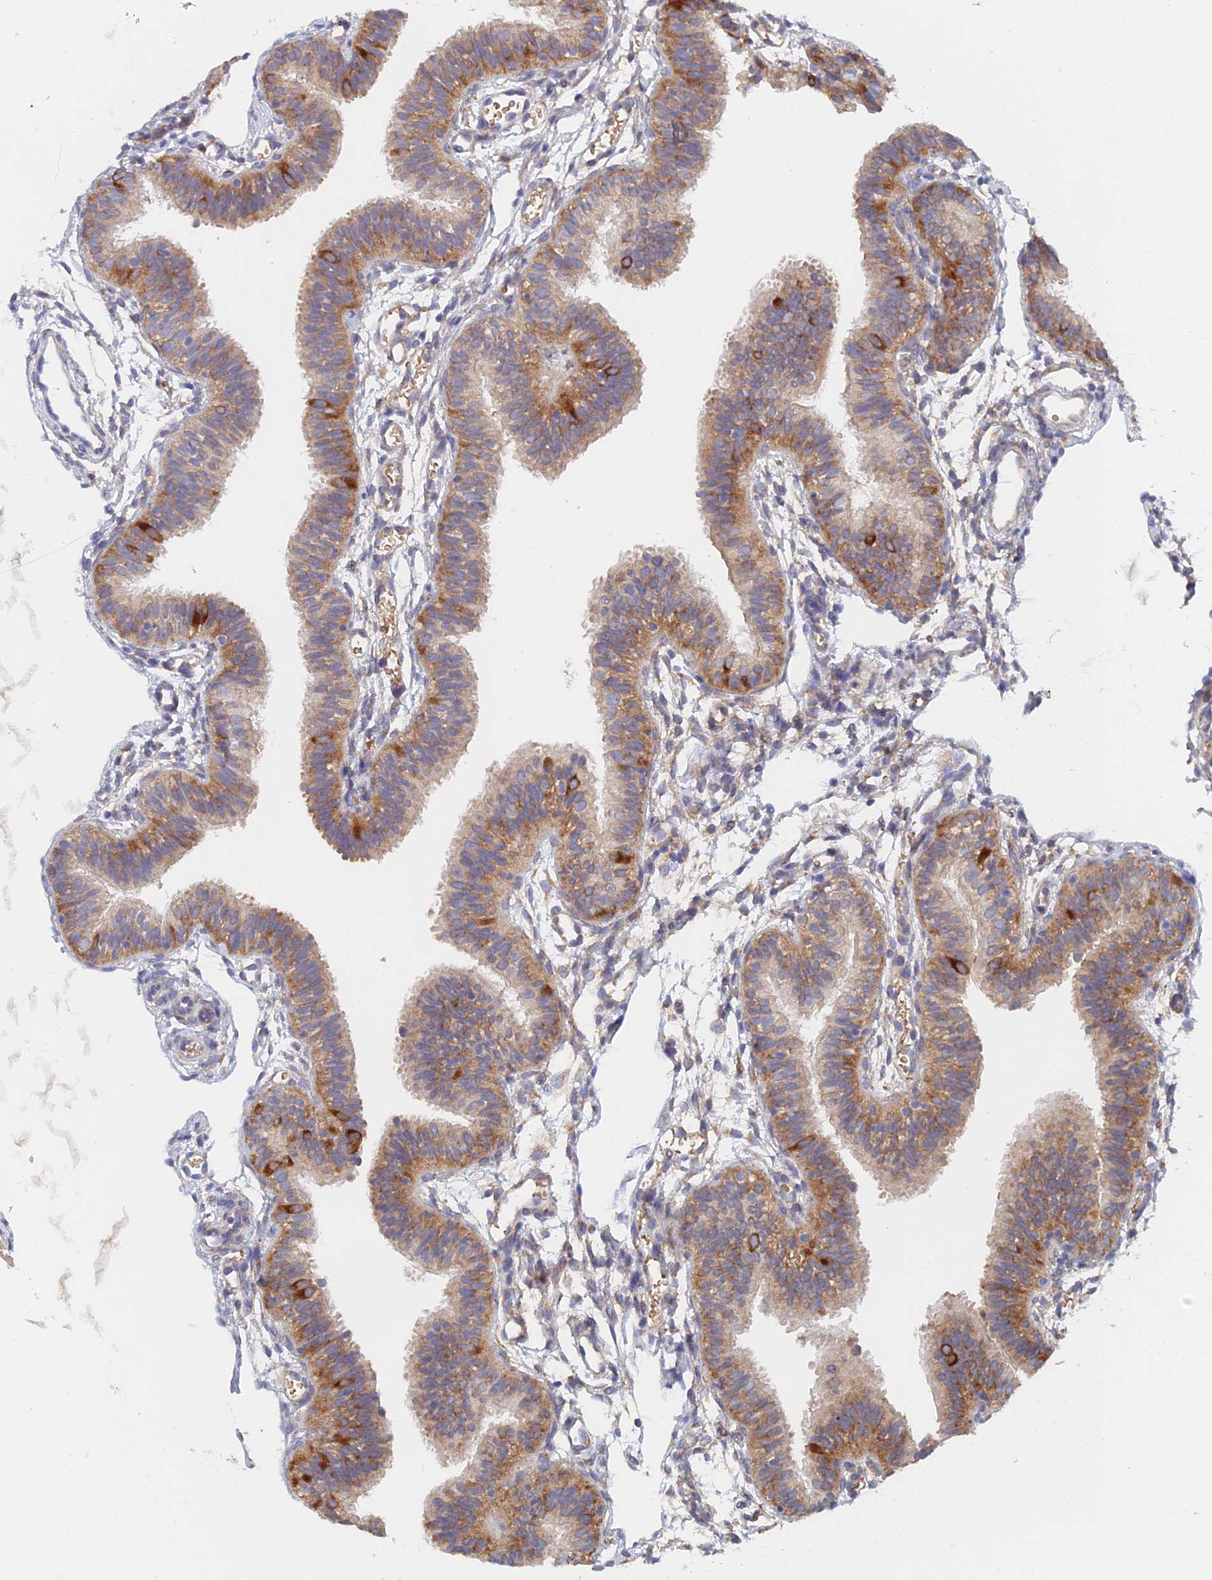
{"staining": {"intensity": "strong", "quantity": "25%-75%", "location": "cytoplasmic/membranous"}, "tissue": "fallopian tube", "cell_type": "Glandular cells", "image_type": "normal", "snomed": [{"axis": "morphology", "description": "Normal tissue, NOS"}, {"axis": "topography", "description": "Fallopian tube"}], "caption": "This image displays immunohistochemistry staining of normal fallopian tube, with high strong cytoplasmic/membranous expression in about 25%-75% of glandular cells.", "gene": "ELOF1", "patient": {"sex": "female", "age": 35}}